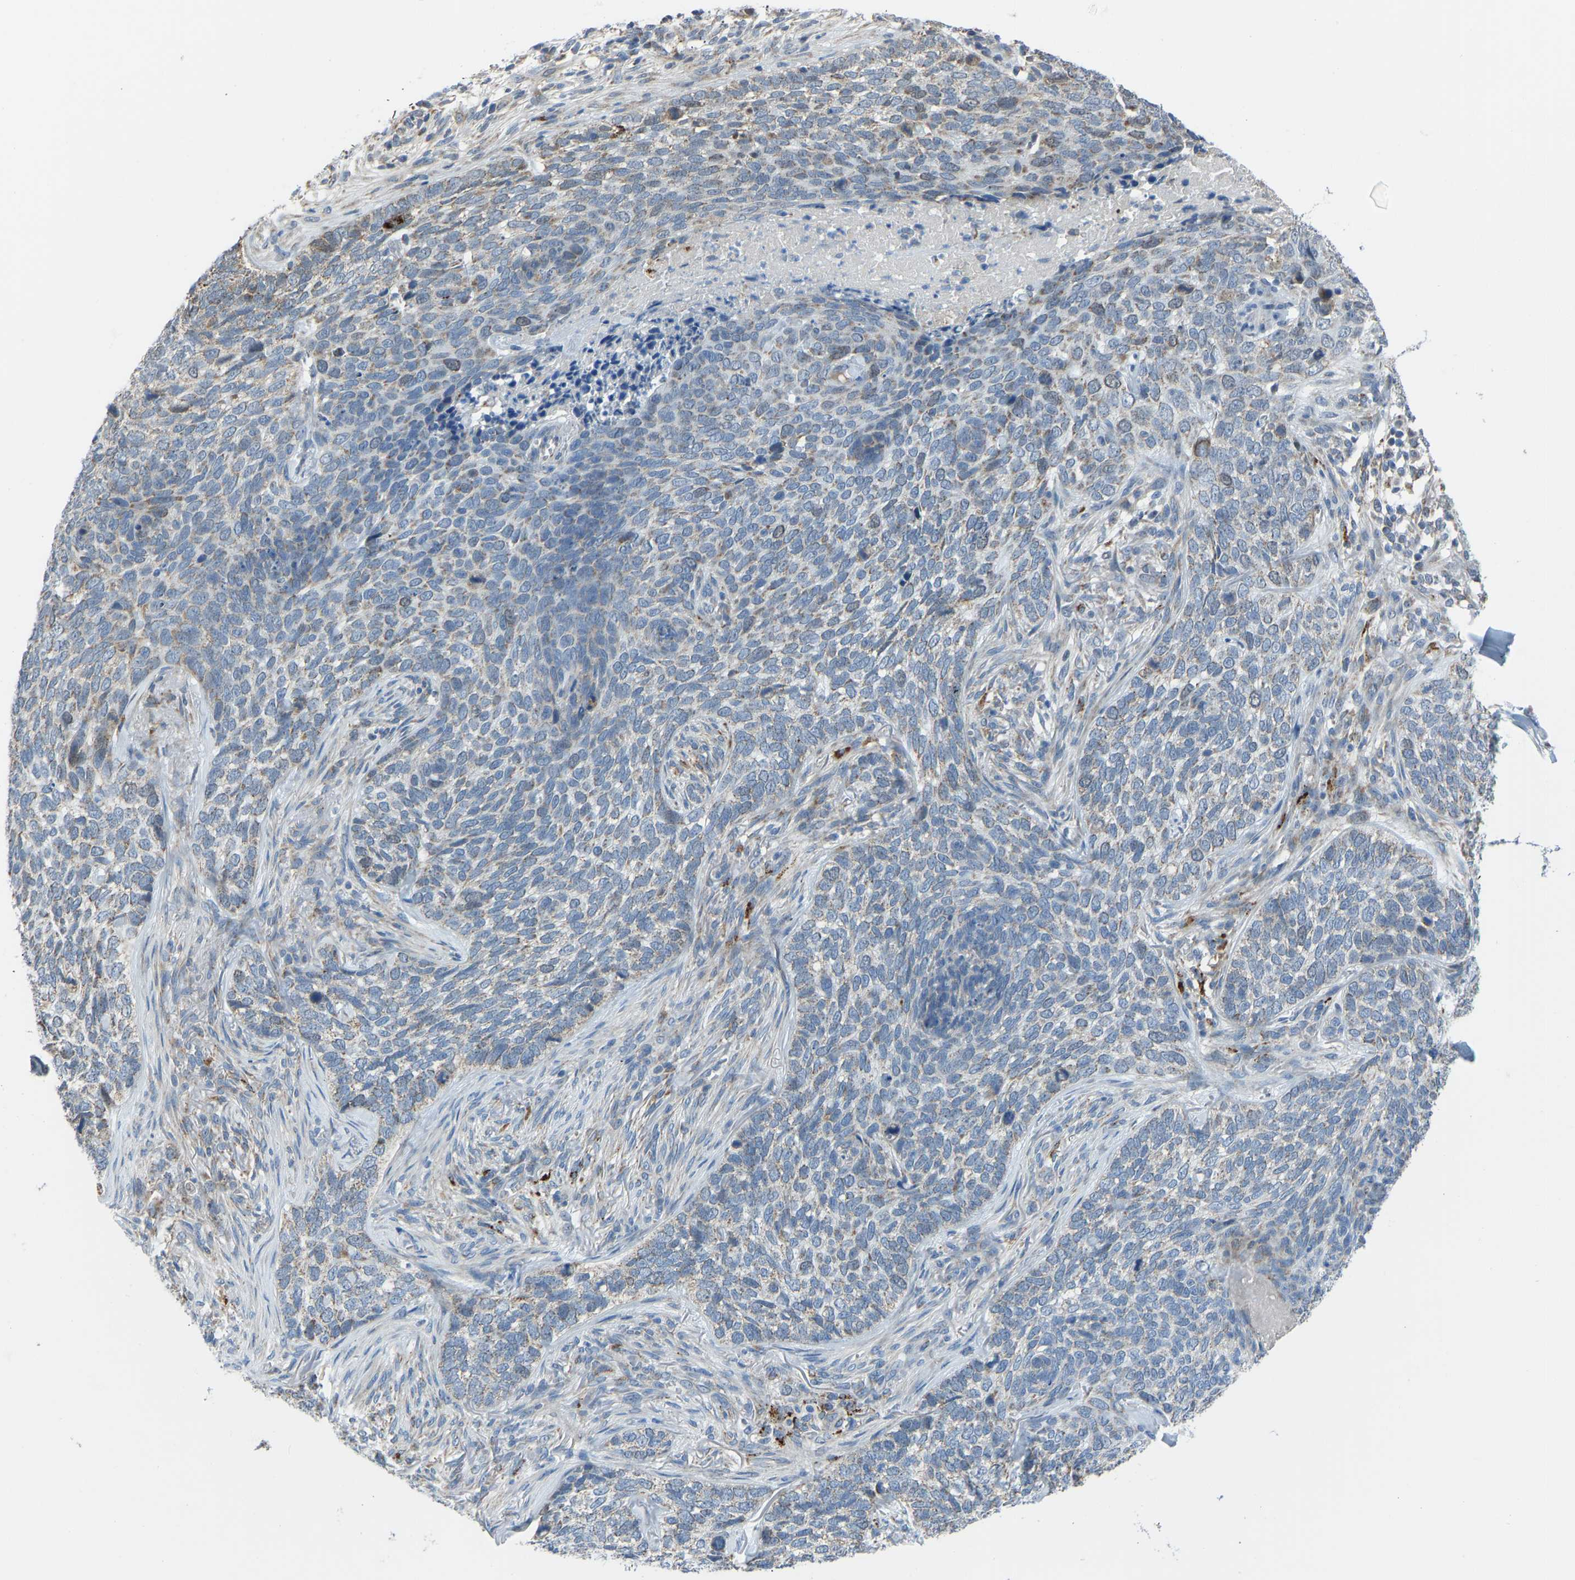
{"staining": {"intensity": "negative", "quantity": "none", "location": "none"}, "tissue": "skin cancer", "cell_type": "Tumor cells", "image_type": "cancer", "snomed": [{"axis": "morphology", "description": "Basal cell carcinoma"}, {"axis": "topography", "description": "Skin"}], "caption": "High magnification brightfield microscopy of skin cancer (basal cell carcinoma) stained with DAB (3,3'-diaminobenzidine) (brown) and counterstained with hematoxylin (blue): tumor cells show no significant expression.", "gene": "SMIM20", "patient": {"sex": "female", "age": 64}}